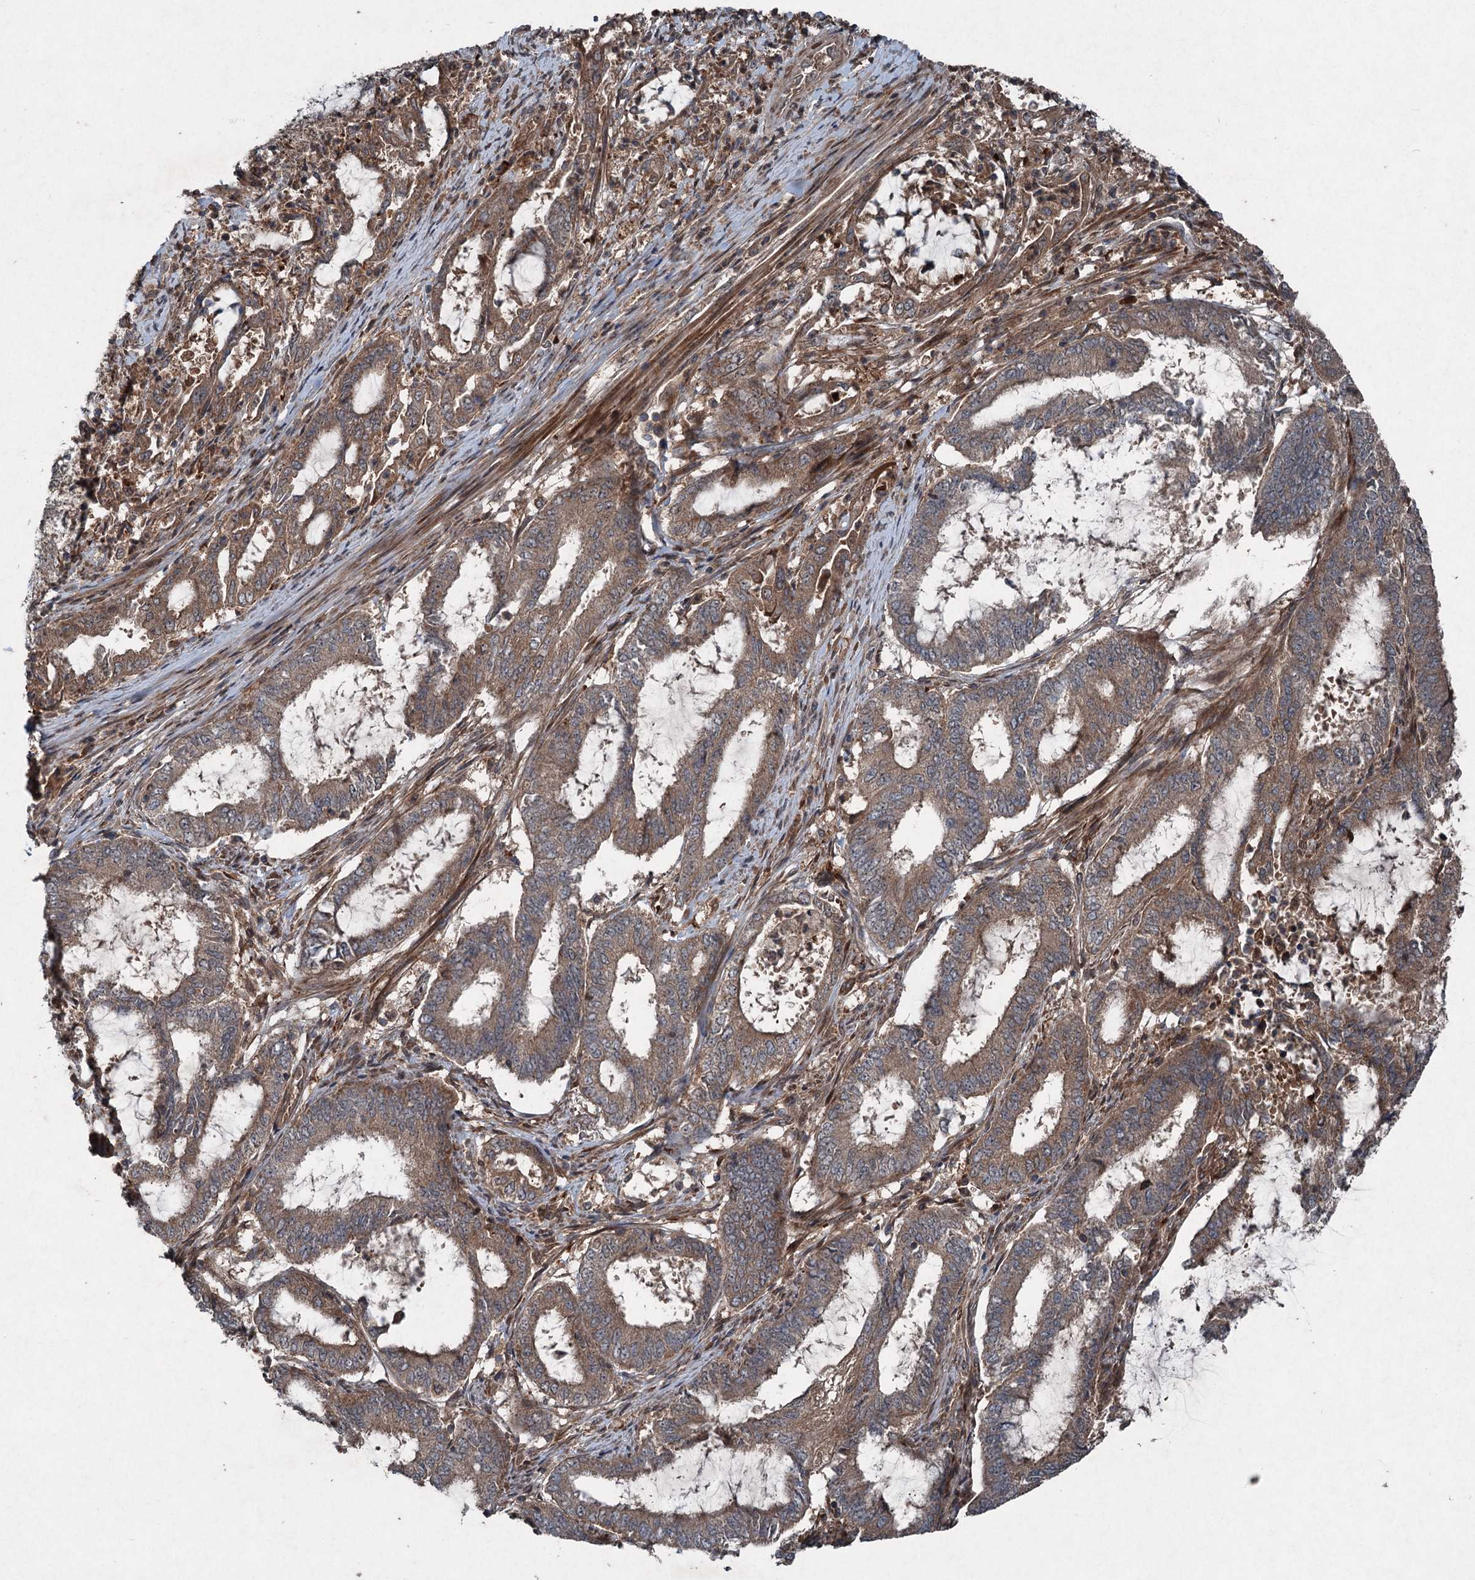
{"staining": {"intensity": "moderate", "quantity": ">75%", "location": "cytoplasmic/membranous"}, "tissue": "endometrial cancer", "cell_type": "Tumor cells", "image_type": "cancer", "snomed": [{"axis": "morphology", "description": "Adenocarcinoma, NOS"}, {"axis": "topography", "description": "Endometrium"}], "caption": "Immunohistochemical staining of endometrial cancer (adenocarcinoma) exhibits medium levels of moderate cytoplasmic/membranous staining in approximately >75% of tumor cells.", "gene": "ALAS1", "patient": {"sex": "female", "age": 51}}